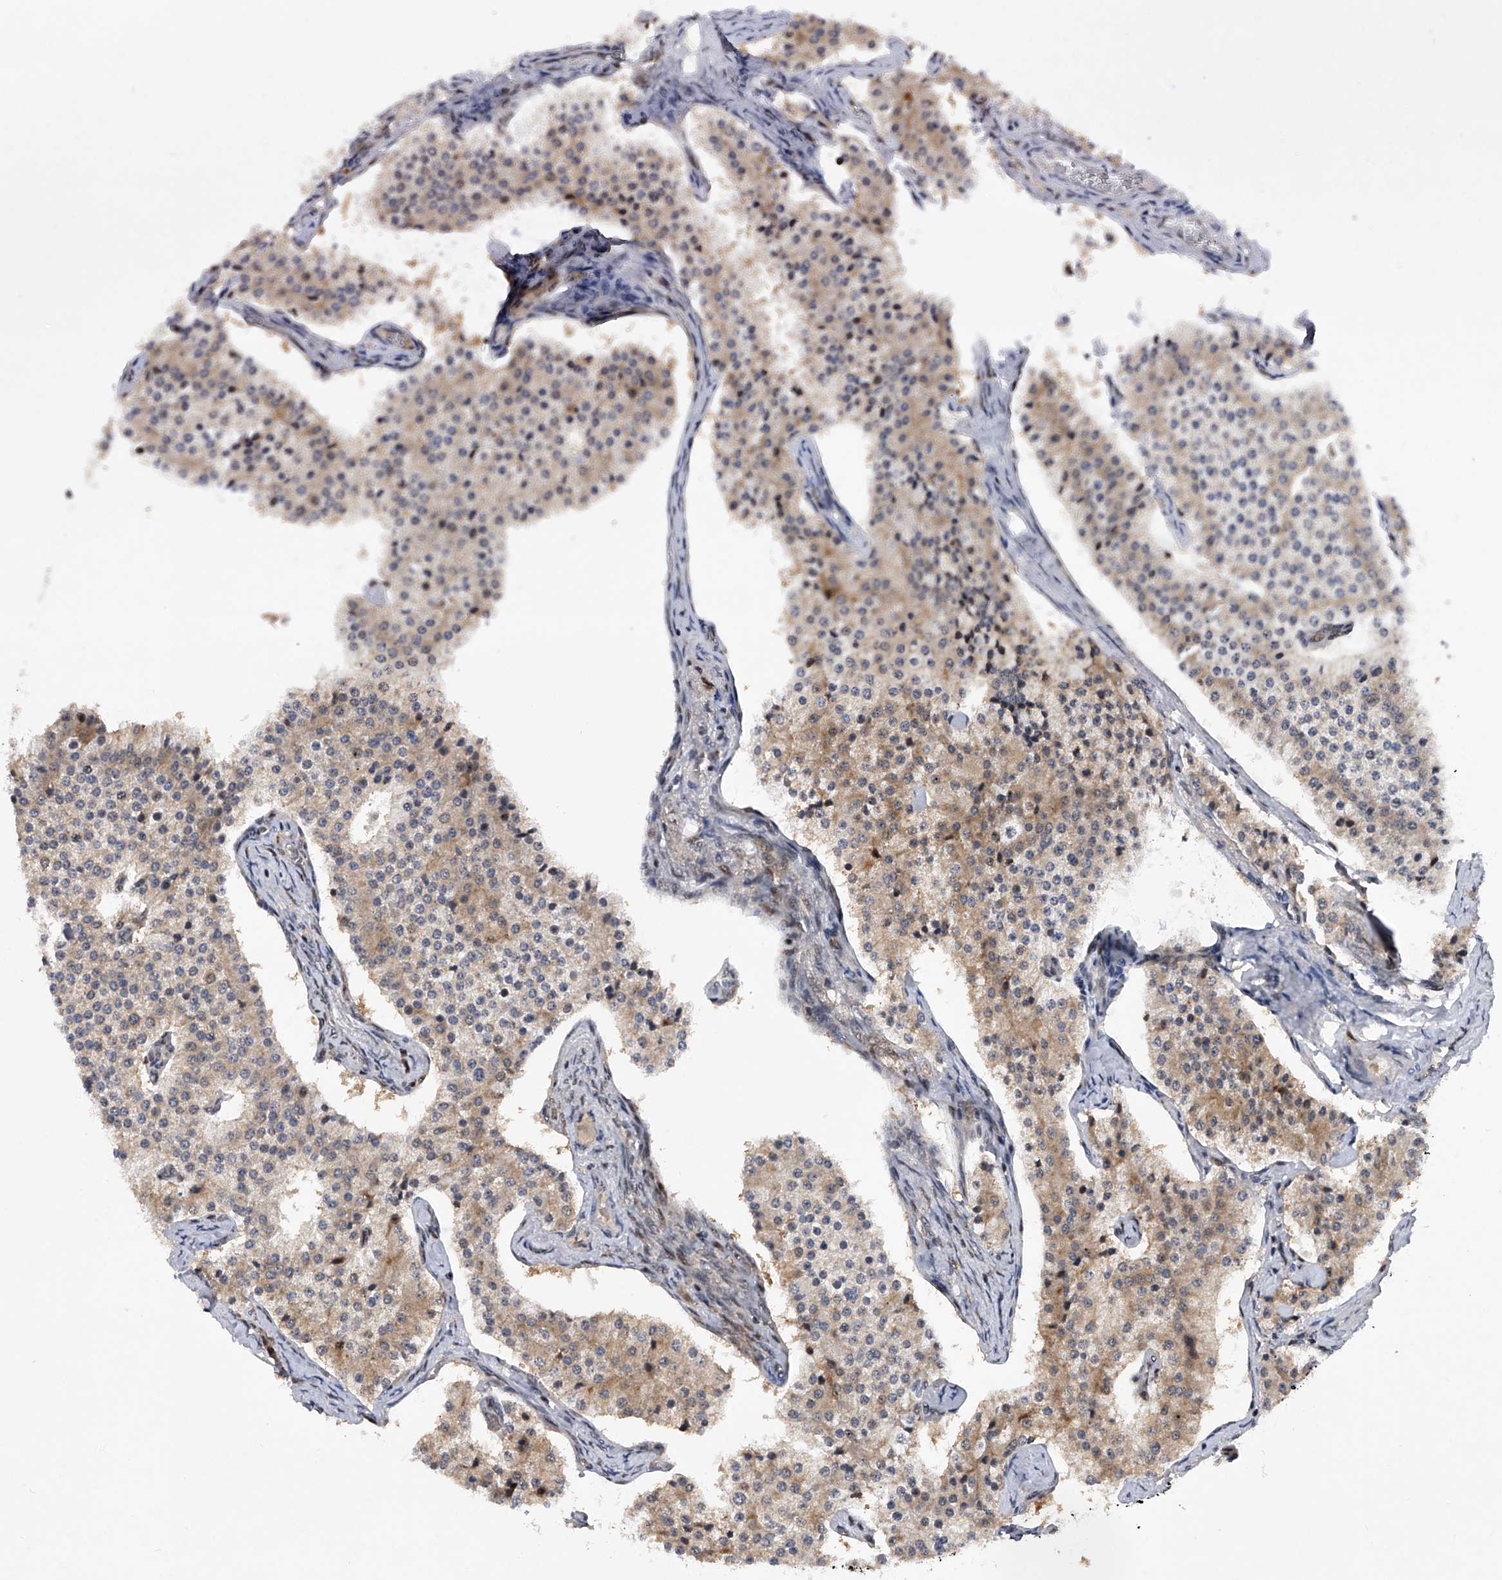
{"staining": {"intensity": "weak", "quantity": ">75%", "location": "cytoplasmic/membranous"}, "tissue": "carcinoid", "cell_type": "Tumor cells", "image_type": "cancer", "snomed": [{"axis": "morphology", "description": "Carcinoid, malignant, NOS"}, {"axis": "topography", "description": "Colon"}], "caption": "Immunohistochemistry (IHC) (DAB (3,3'-diaminobenzidine)) staining of human carcinoid (malignant) shows weak cytoplasmic/membranous protein expression in approximately >75% of tumor cells. (DAB IHC, brown staining for protein, blue staining for nuclei).", "gene": "RWDD2A", "patient": {"sex": "female", "age": 52}}